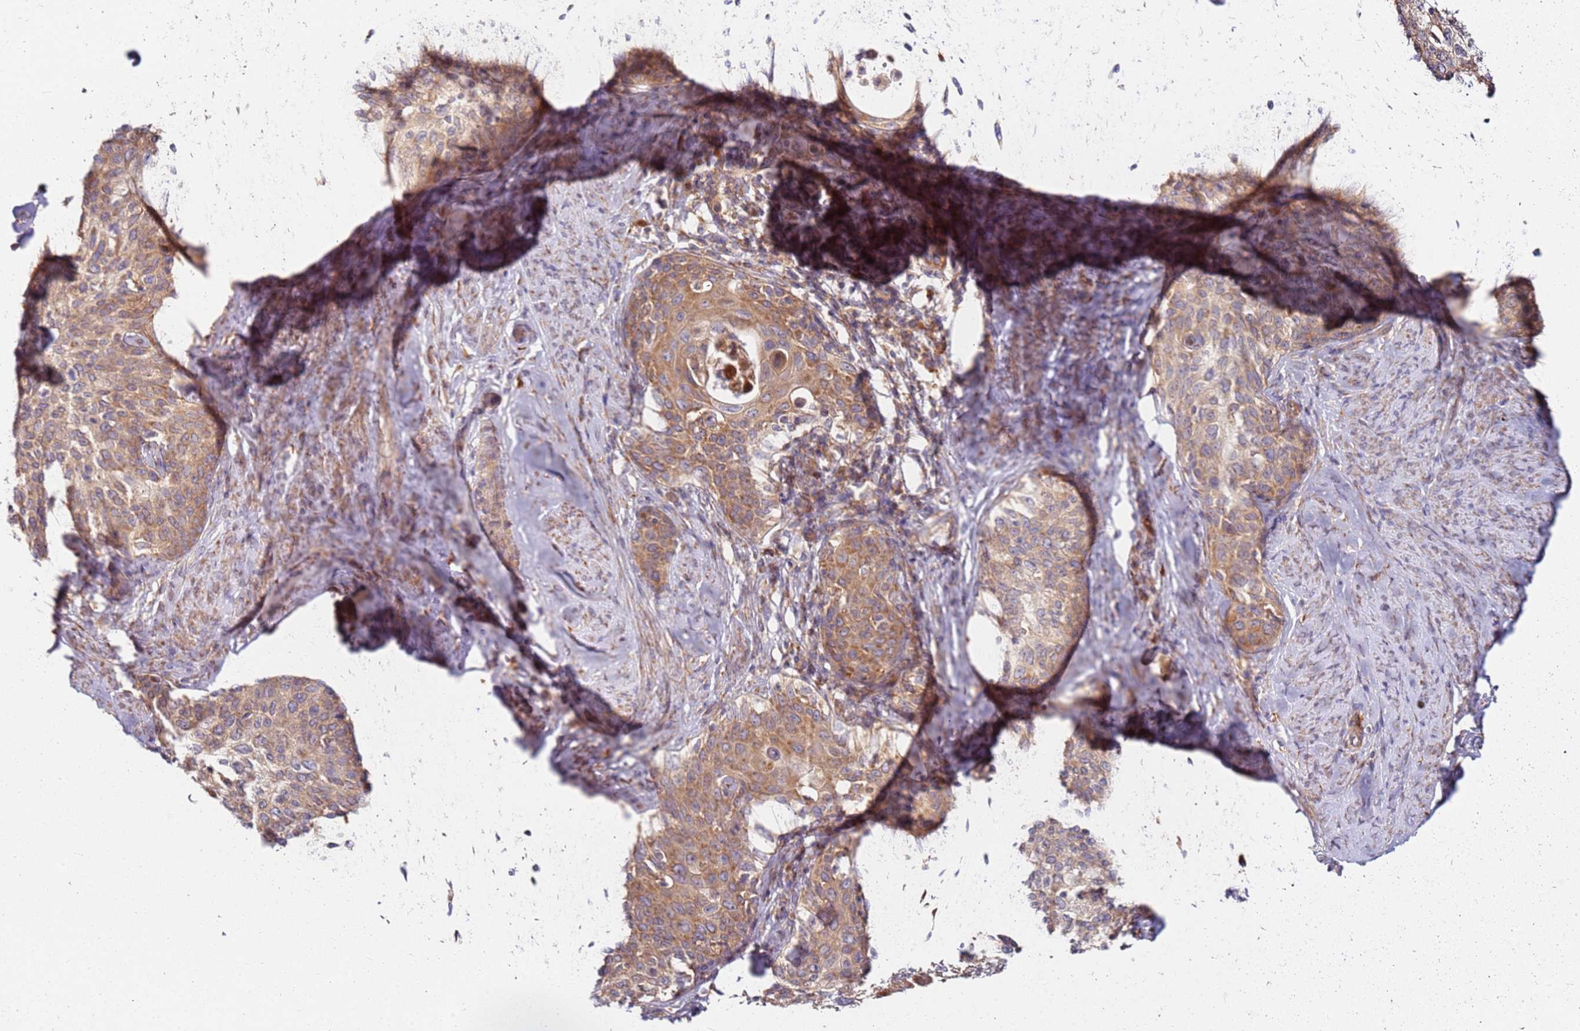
{"staining": {"intensity": "moderate", "quantity": ">75%", "location": "cytoplasmic/membranous"}, "tissue": "cervical cancer", "cell_type": "Tumor cells", "image_type": "cancer", "snomed": [{"axis": "morphology", "description": "Squamous cell carcinoma, NOS"}, {"axis": "morphology", "description": "Adenocarcinoma, NOS"}, {"axis": "topography", "description": "Cervix"}], "caption": "Brown immunohistochemical staining in cervical cancer exhibits moderate cytoplasmic/membranous positivity in approximately >75% of tumor cells. The staining is performed using DAB (3,3'-diaminobenzidine) brown chromogen to label protein expression. The nuclei are counter-stained blue using hematoxylin.", "gene": "RPS3A", "patient": {"sex": "female", "age": 52}}